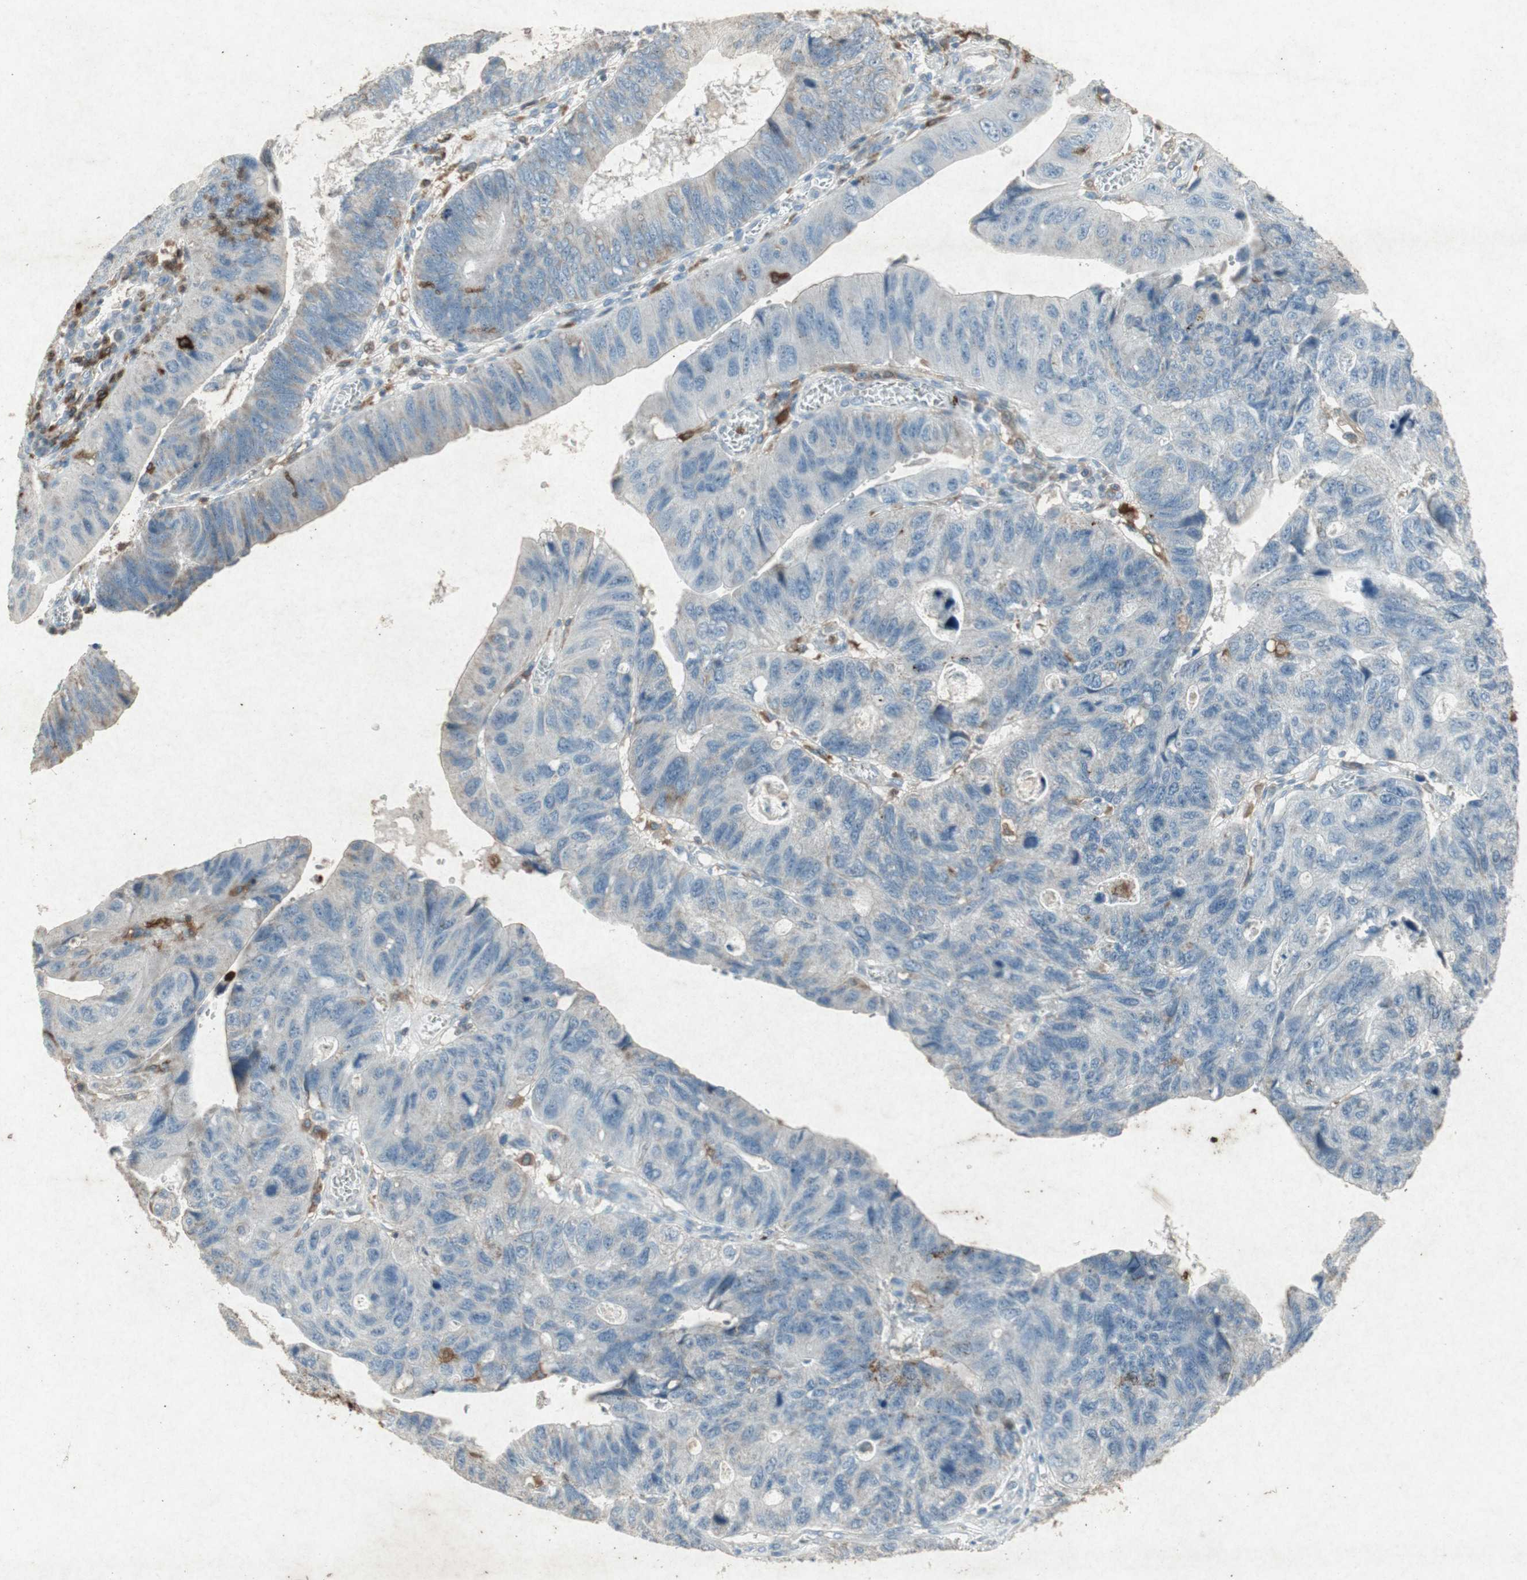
{"staining": {"intensity": "negative", "quantity": "none", "location": "none"}, "tissue": "stomach cancer", "cell_type": "Tumor cells", "image_type": "cancer", "snomed": [{"axis": "morphology", "description": "Adenocarcinoma, NOS"}, {"axis": "topography", "description": "Stomach"}], "caption": "Immunohistochemical staining of human stomach cancer (adenocarcinoma) exhibits no significant positivity in tumor cells.", "gene": "TYROBP", "patient": {"sex": "male", "age": 59}}